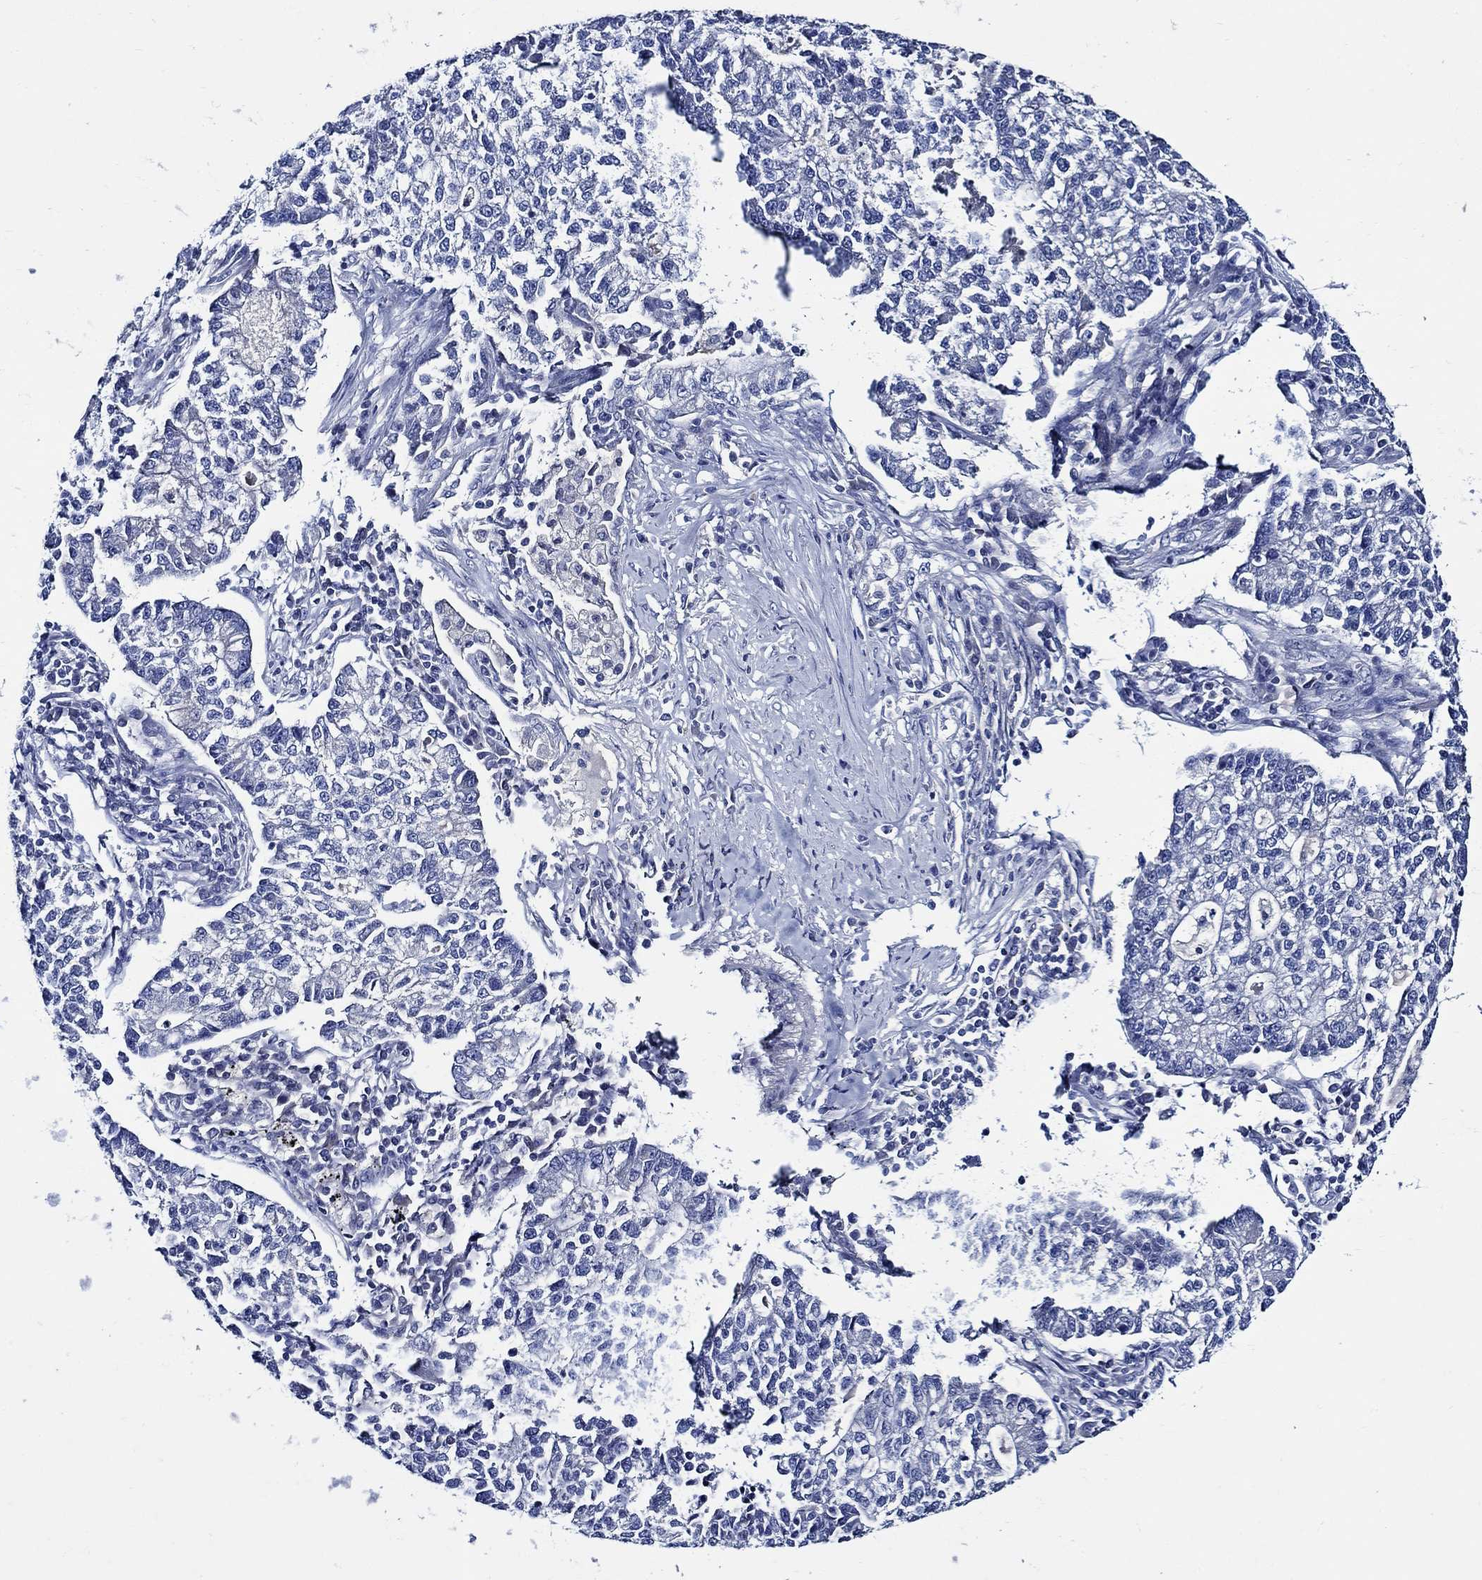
{"staining": {"intensity": "negative", "quantity": "none", "location": "none"}, "tissue": "lung cancer", "cell_type": "Tumor cells", "image_type": "cancer", "snomed": [{"axis": "morphology", "description": "Adenocarcinoma, NOS"}, {"axis": "topography", "description": "Lung"}], "caption": "A micrograph of lung cancer stained for a protein exhibits no brown staining in tumor cells. Nuclei are stained in blue.", "gene": "SKOR1", "patient": {"sex": "male", "age": 57}}